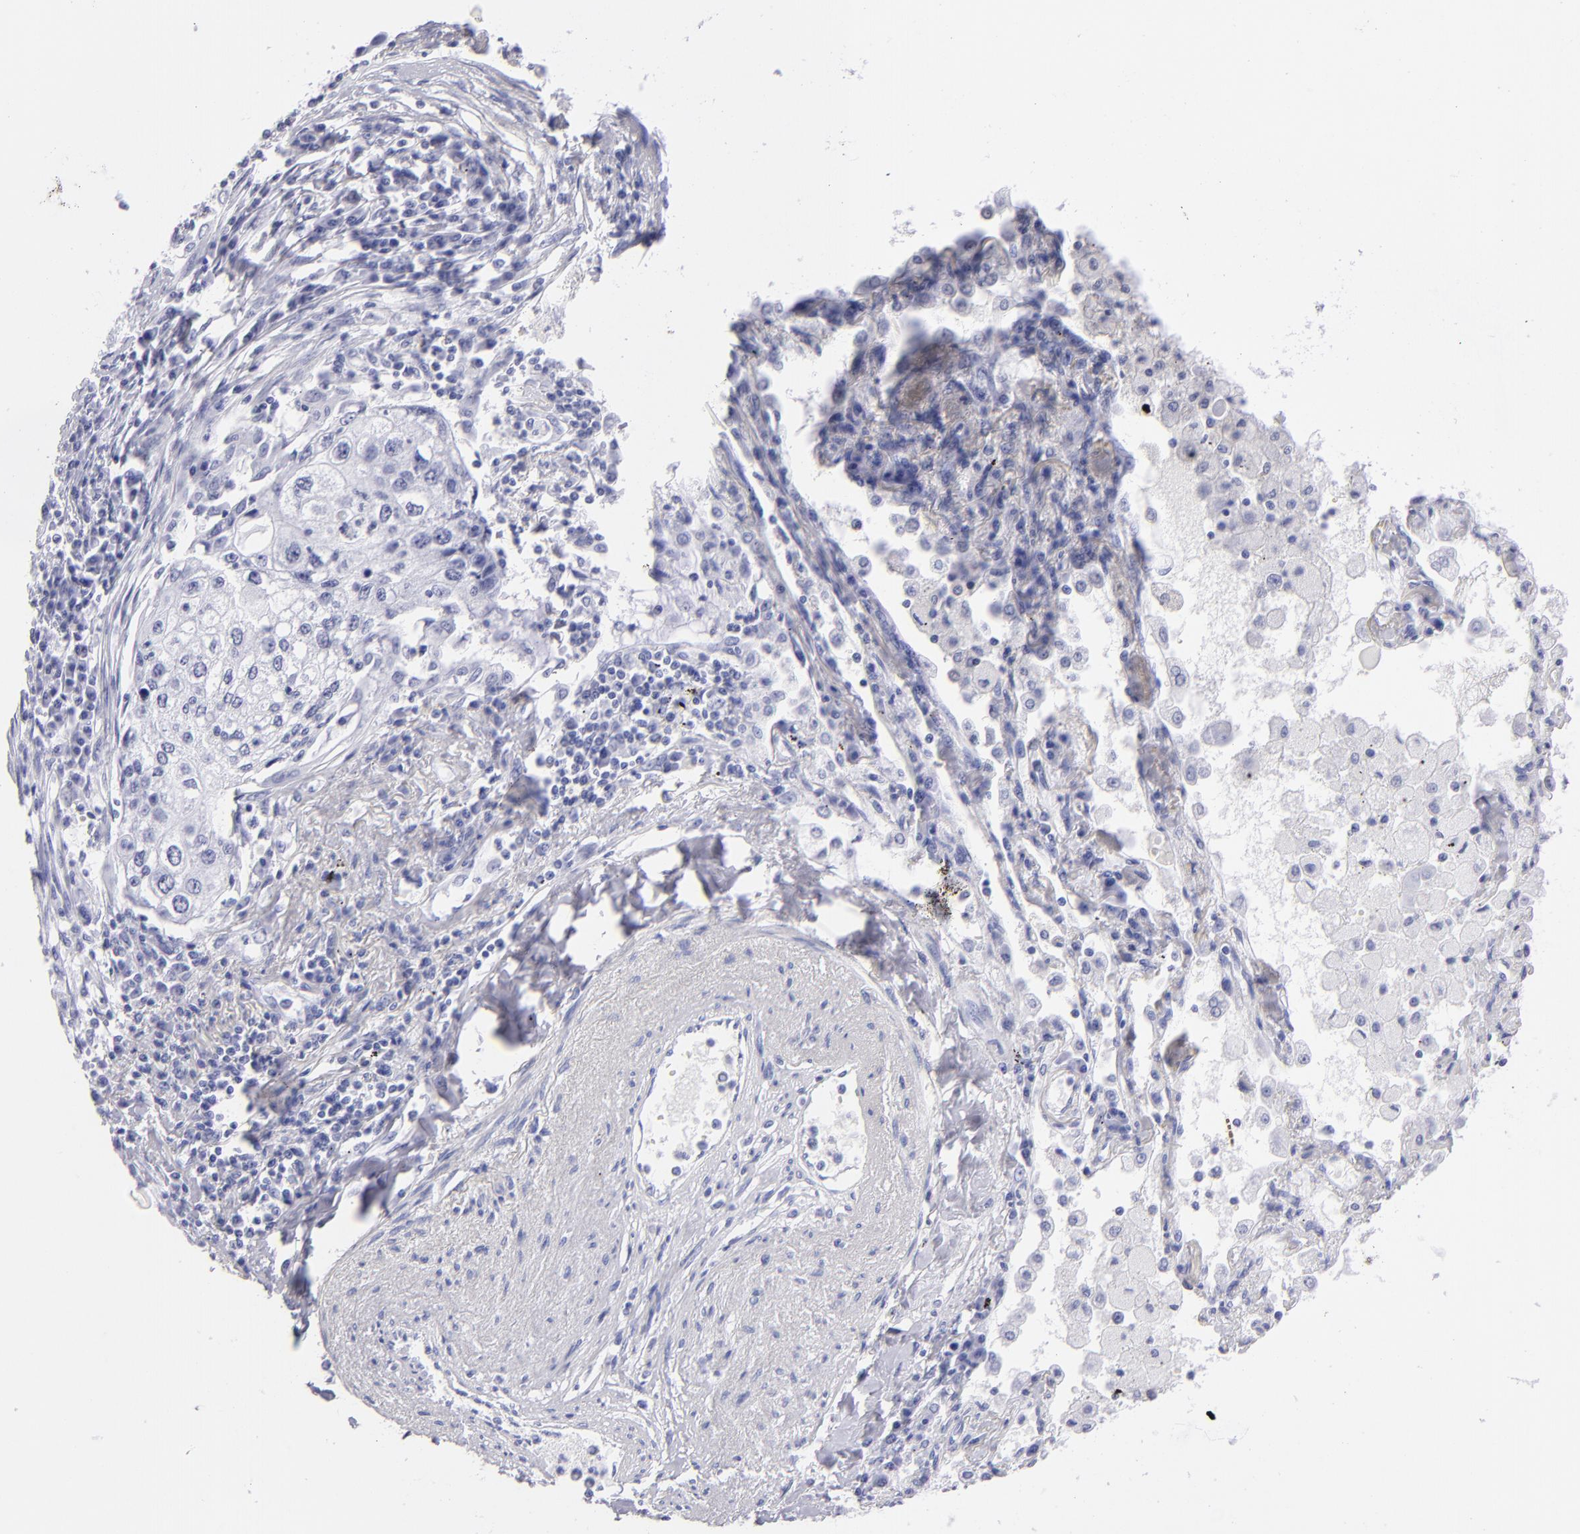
{"staining": {"intensity": "negative", "quantity": "none", "location": "none"}, "tissue": "lung cancer", "cell_type": "Tumor cells", "image_type": "cancer", "snomed": [{"axis": "morphology", "description": "Squamous cell carcinoma, NOS"}, {"axis": "topography", "description": "Lung"}], "caption": "An immunohistochemistry histopathology image of lung squamous cell carcinoma is shown. There is no staining in tumor cells of lung squamous cell carcinoma.", "gene": "PVALB", "patient": {"sex": "male", "age": 75}}